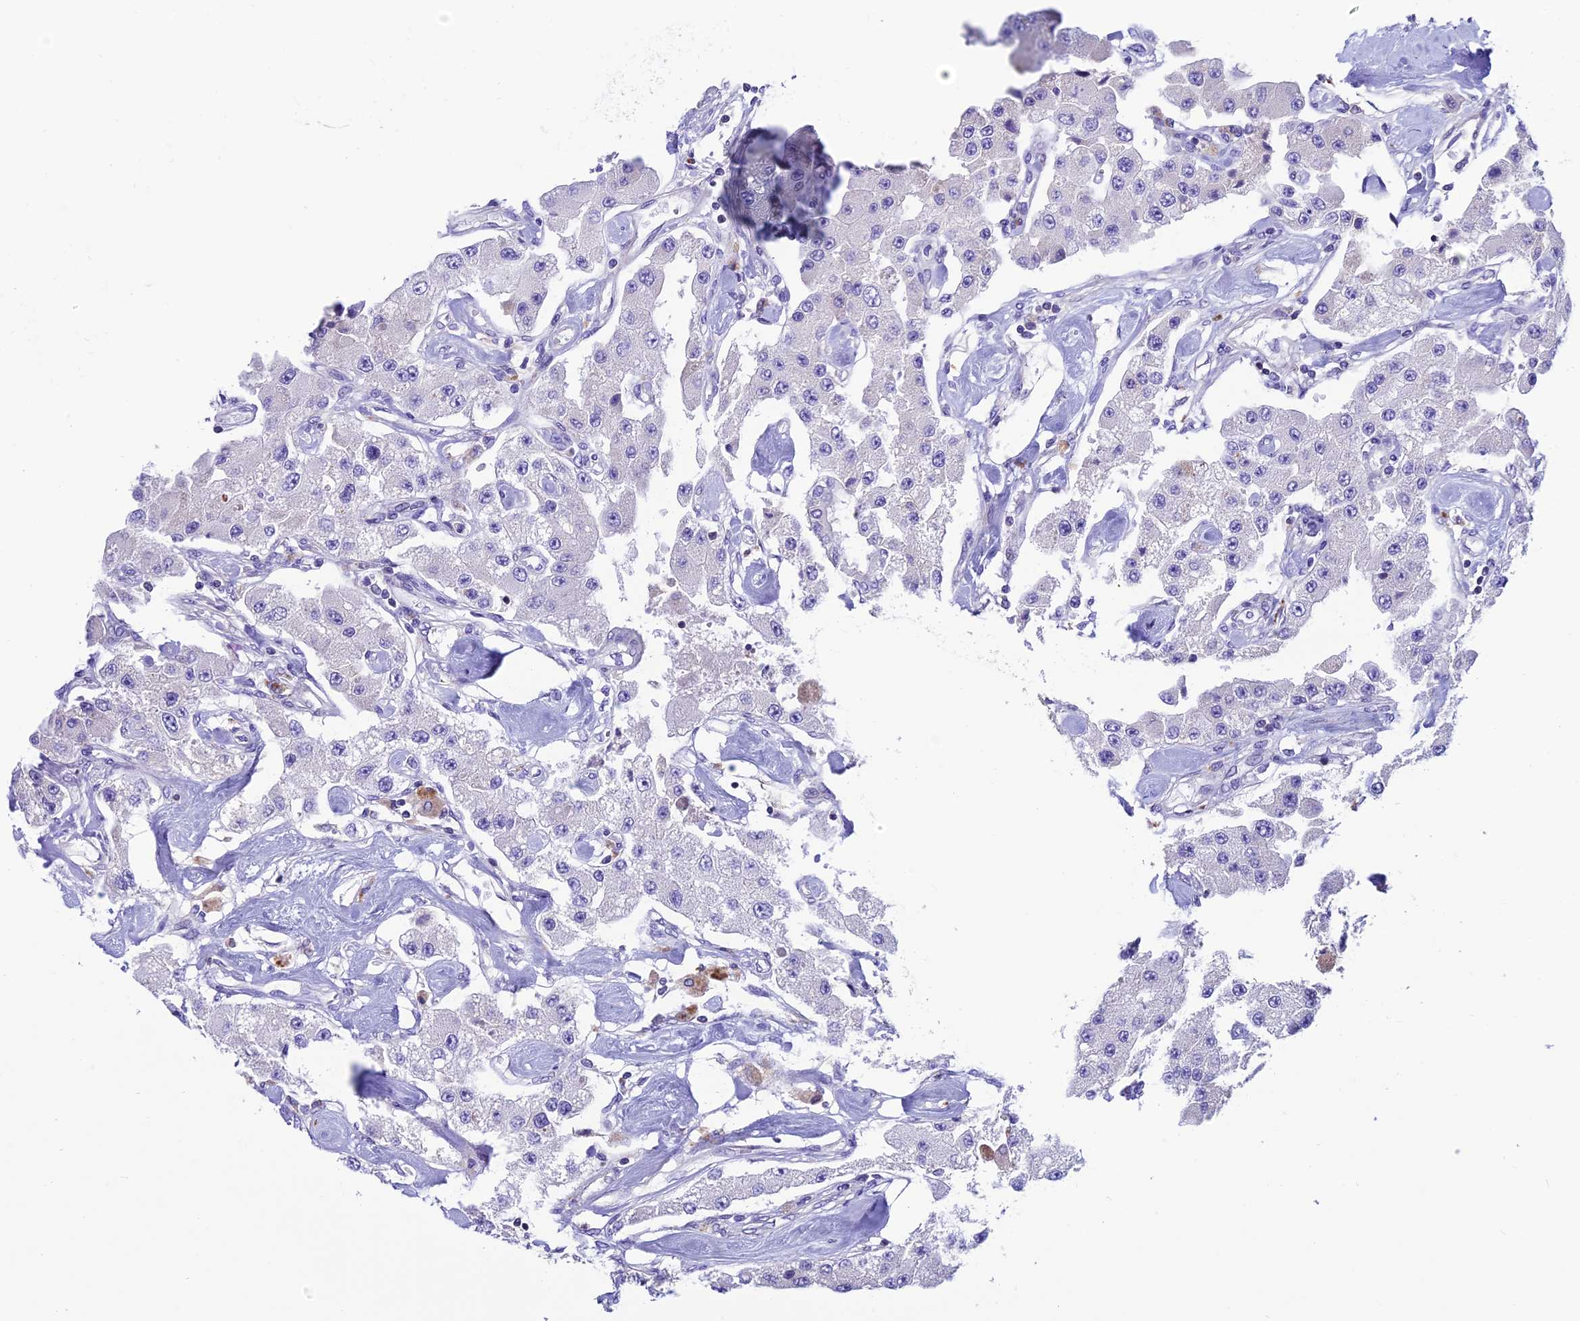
{"staining": {"intensity": "negative", "quantity": "none", "location": "none"}, "tissue": "carcinoid", "cell_type": "Tumor cells", "image_type": "cancer", "snomed": [{"axis": "morphology", "description": "Carcinoid, malignant, NOS"}, {"axis": "topography", "description": "Pancreas"}], "caption": "Carcinoid was stained to show a protein in brown. There is no significant expression in tumor cells. (Stains: DAB immunohistochemistry with hematoxylin counter stain, Microscopy: brightfield microscopy at high magnification).", "gene": "FAM178B", "patient": {"sex": "male", "age": 41}}